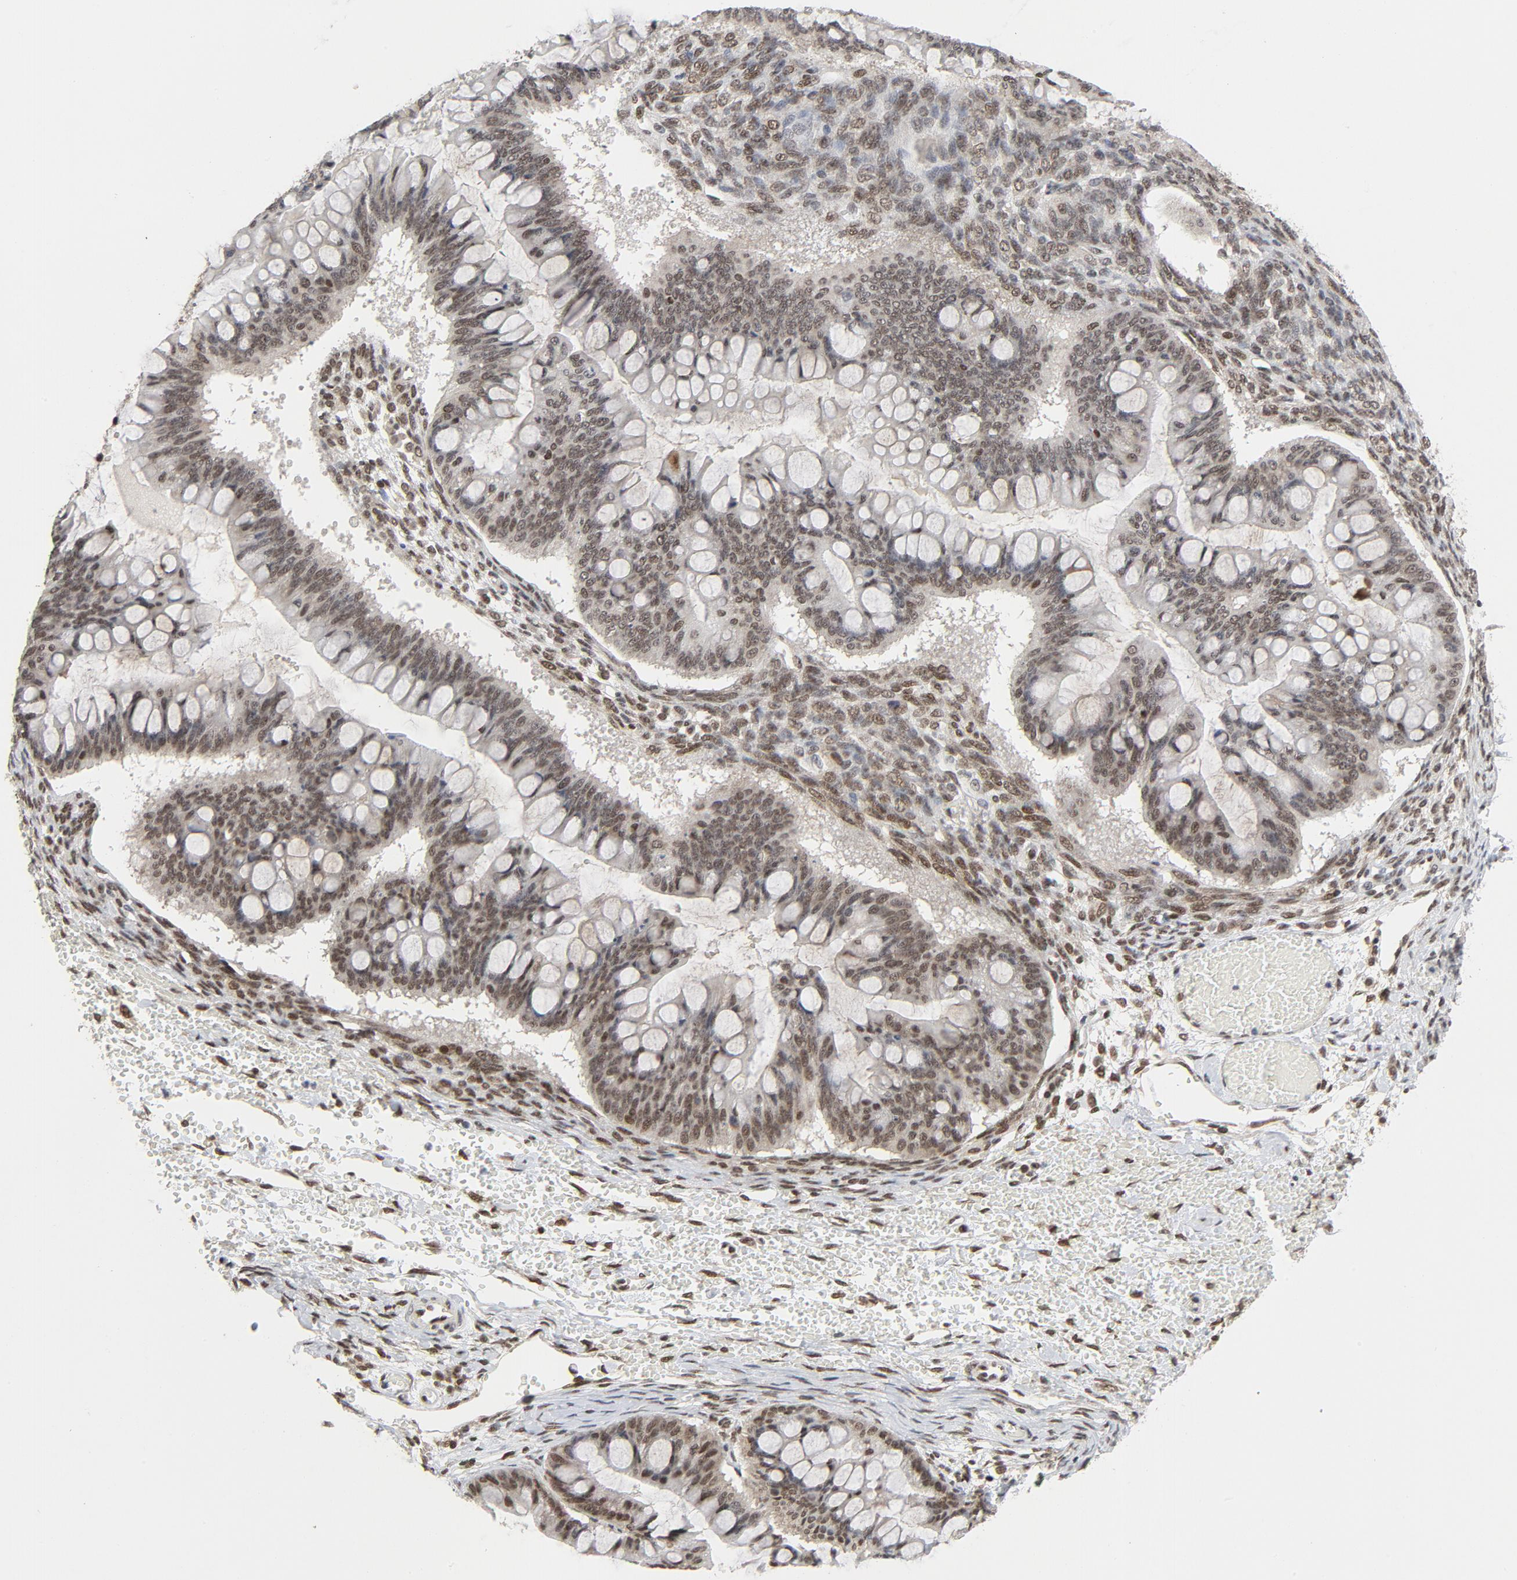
{"staining": {"intensity": "moderate", "quantity": ">75%", "location": "nuclear"}, "tissue": "ovarian cancer", "cell_type": "Tumor cells", "image_type": "cancer", "snomed": [{"axis": "morphology", "description": "Cystadenocarcinoma, mucinous, NOS"}, {"axis": "topography", "description": "Ovary"}], "caption": "DAB immunohistochemical staining of ovarian cancer (mucinous cystadenocarcinoma) demonstrates moderate nuclear protein positivity in approximately >75% of tumor cells.", "gene": "ERCC1", "patient": {"sex": "female", "age": 73}}